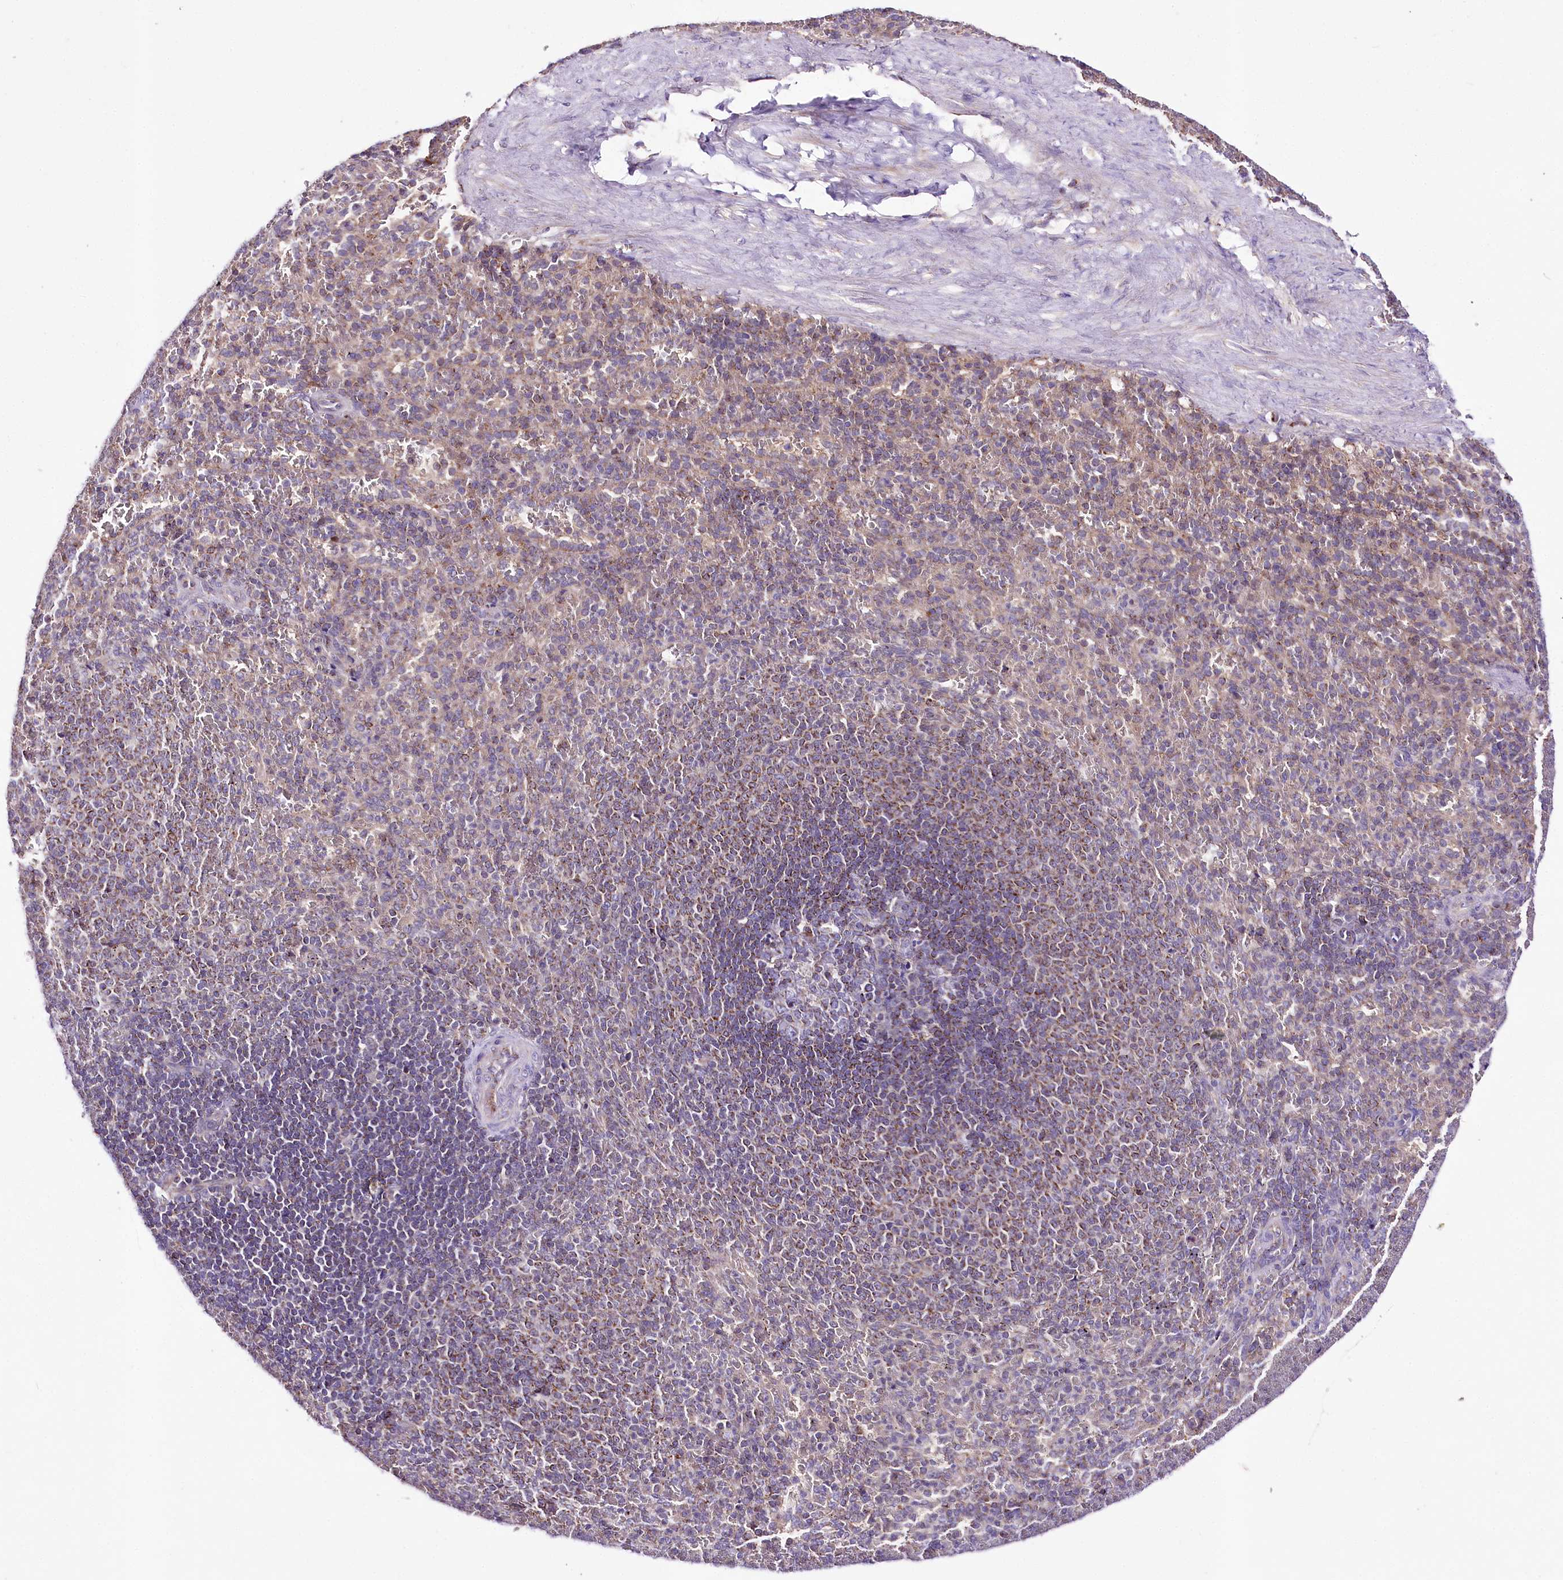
{"staining": {"intensity": "moderate", "quantity": "<25%", "location": "cytoplasmic/membranous"}, "tissue": "spleen", "cell_type": "Cells in red pulp", "image_type": "normal", "snomed": [{"axis": "morphology", "description": "Normal tissue, NOS"}, {"axis": "topography", "description": "Spleen"}], "caption": "The immunohistochemical stain shows moderate cytoplasmic/membranous staining in cells in red pulp of benign spleen. The protein is stained brown, and the nuclei are stained in blue (DAB IHC with brightfield microscopy, high magnification).", "gene": "ATE1", "patient": {"sex": "female", "age": 21}}